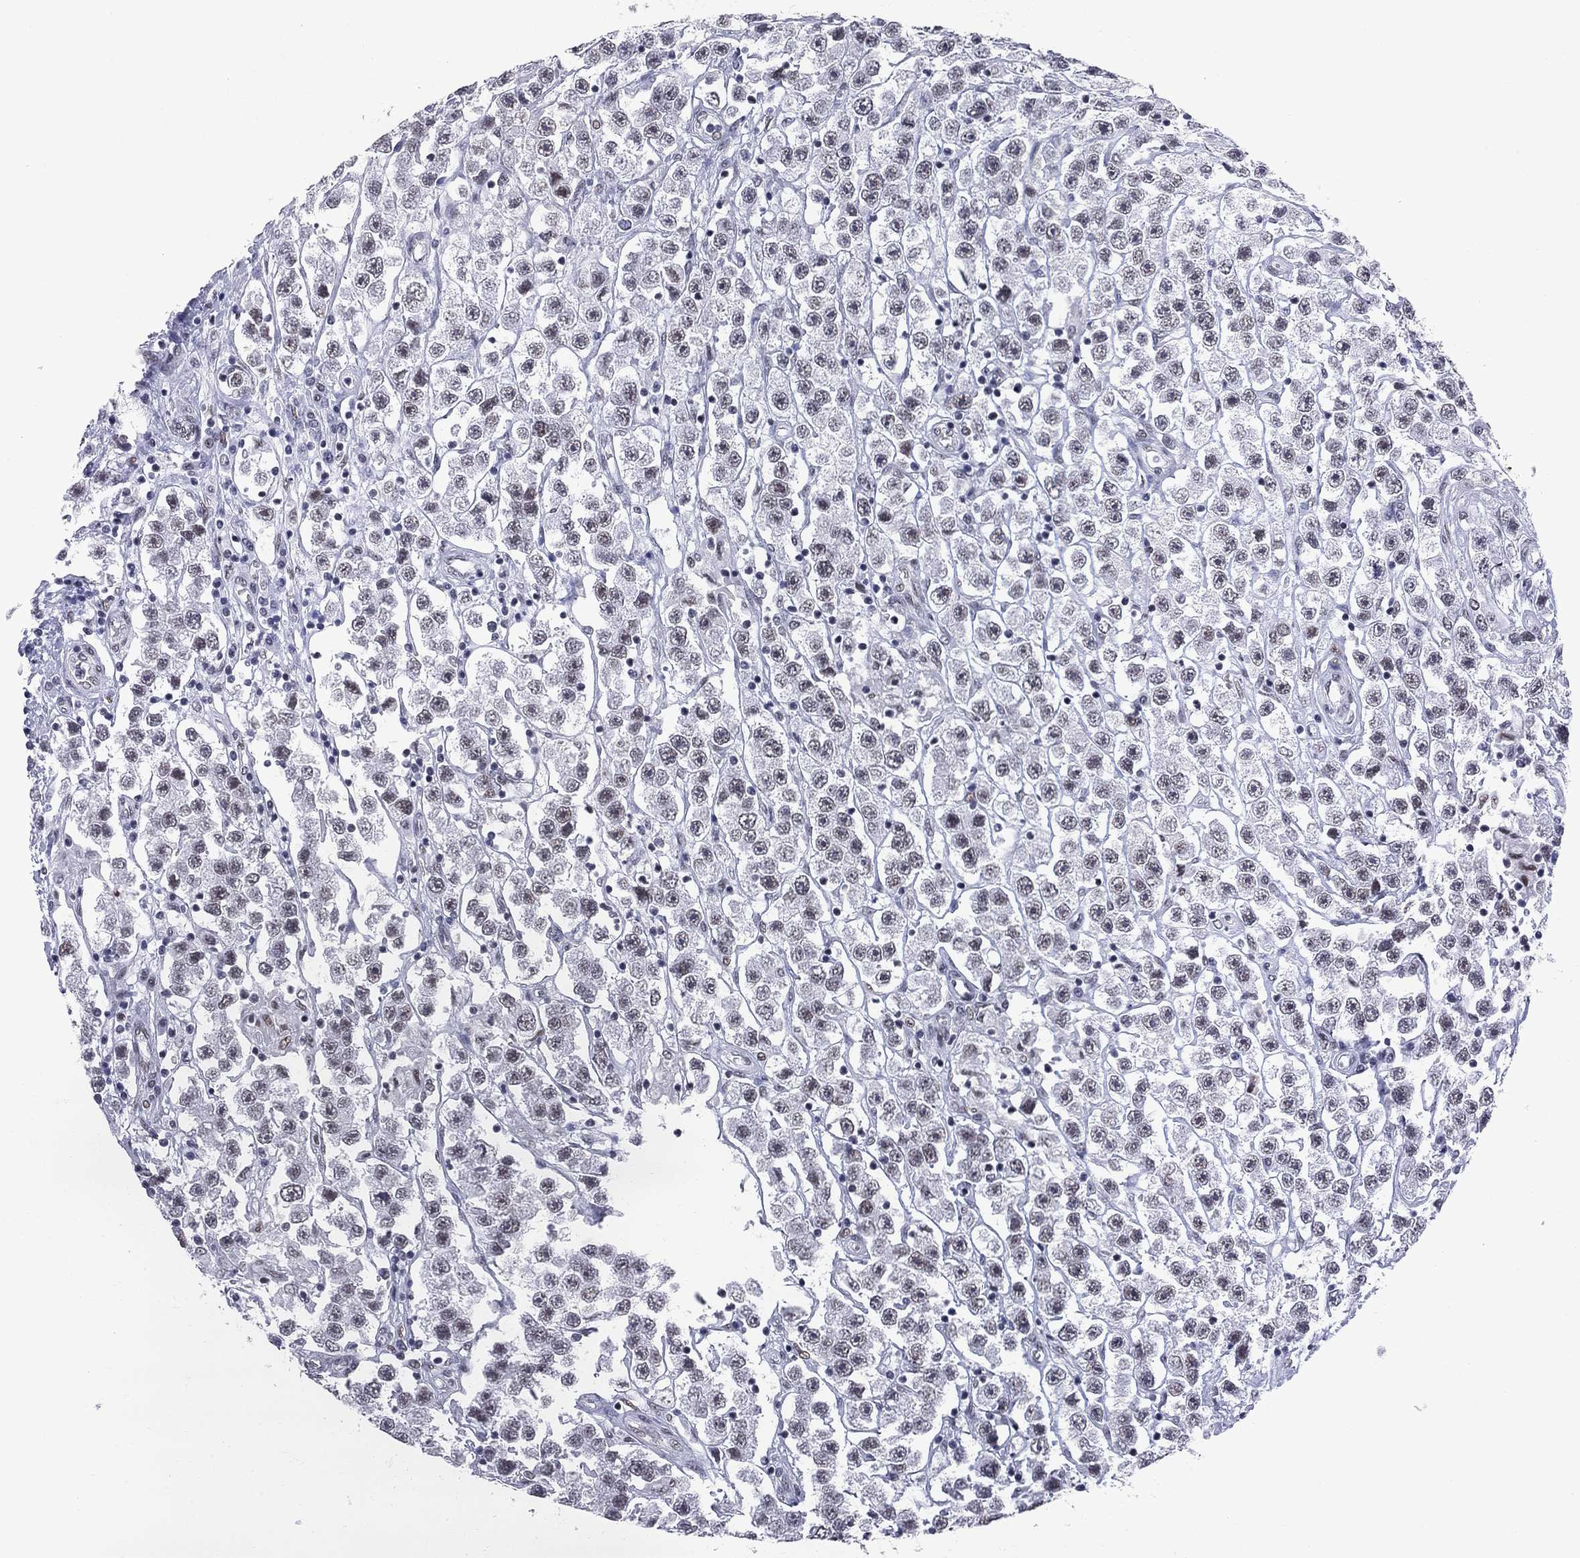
{"staining": {"intensity": "weak", "quantity": "<25%", "location": "nuclear"}, "tissue": "testis cancer", "cell_type": "Tumor cells", "image_type": "cancer", "snomed": [{"axis": "morphology", "description": "Seminoma, NOS"}, {"axis": "topography", "description": "Testis"}], "caption": "An IHC image of seminoma (testis) is shown. There is no staining in tumor cells of seminoma (testis).", "gene": "ZBTB47", "patient": {"sex": "male", "age": 45}}